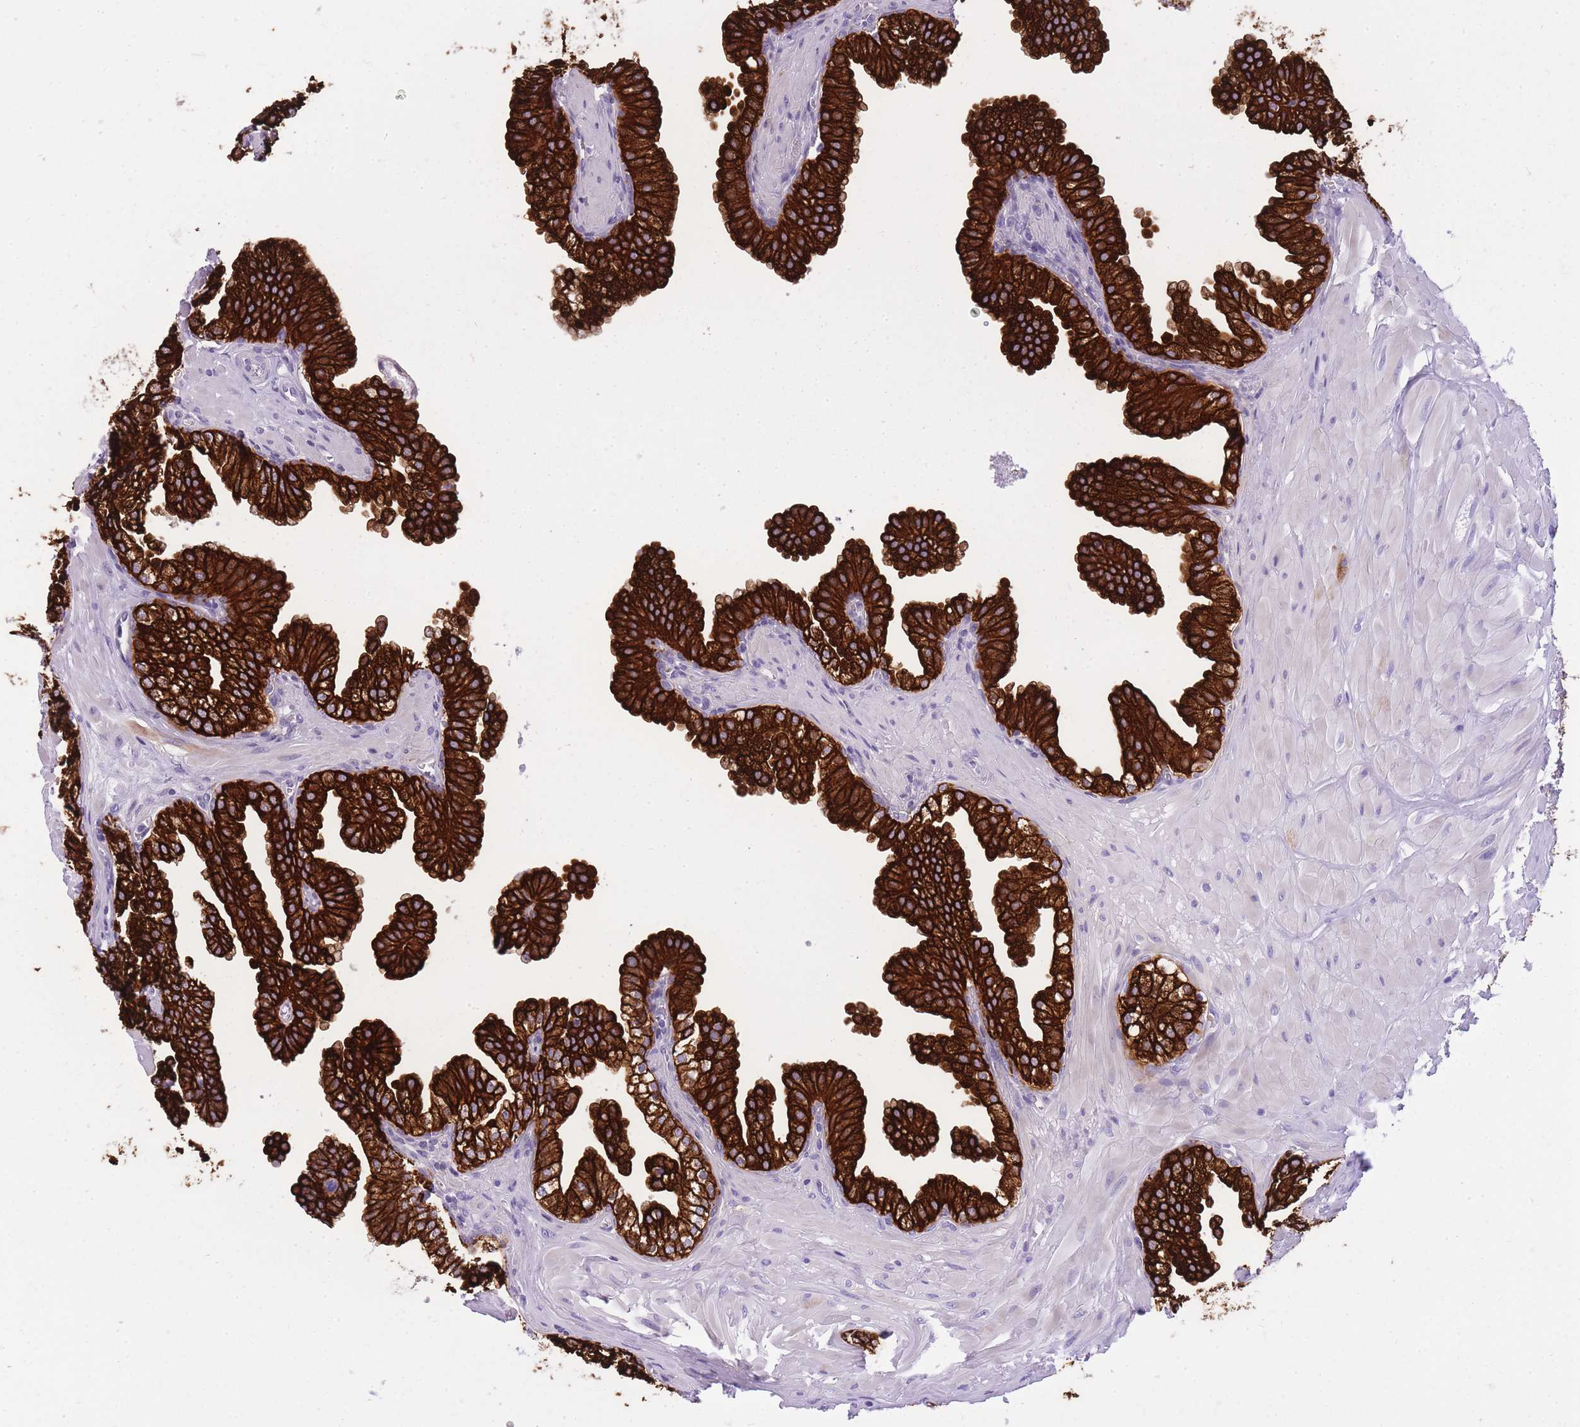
{"staining": {"intensity": "strong", "quantity": ">75%", "location": "cytoplasmic/membranous"}, "tissue": "prostate", "cell_type": "Glandular cells", "image_type": "normal", "snomed": [{"axis": "morphology", "description": "Normal tissue, NOS"}, {"axis": "topography", "description": "Prostate"}, {"axis": "topography", "description": "Peripheral nerve tissue"}], "caption": "Immunohistochemistry (DAB) staining of unremarkable human prostate demonstrates strong cytoplasmic/membranous protein positivity in about >75% of glandular cells.", "gene": "RADX", "patient": {"sex": "male", "age": 55}}